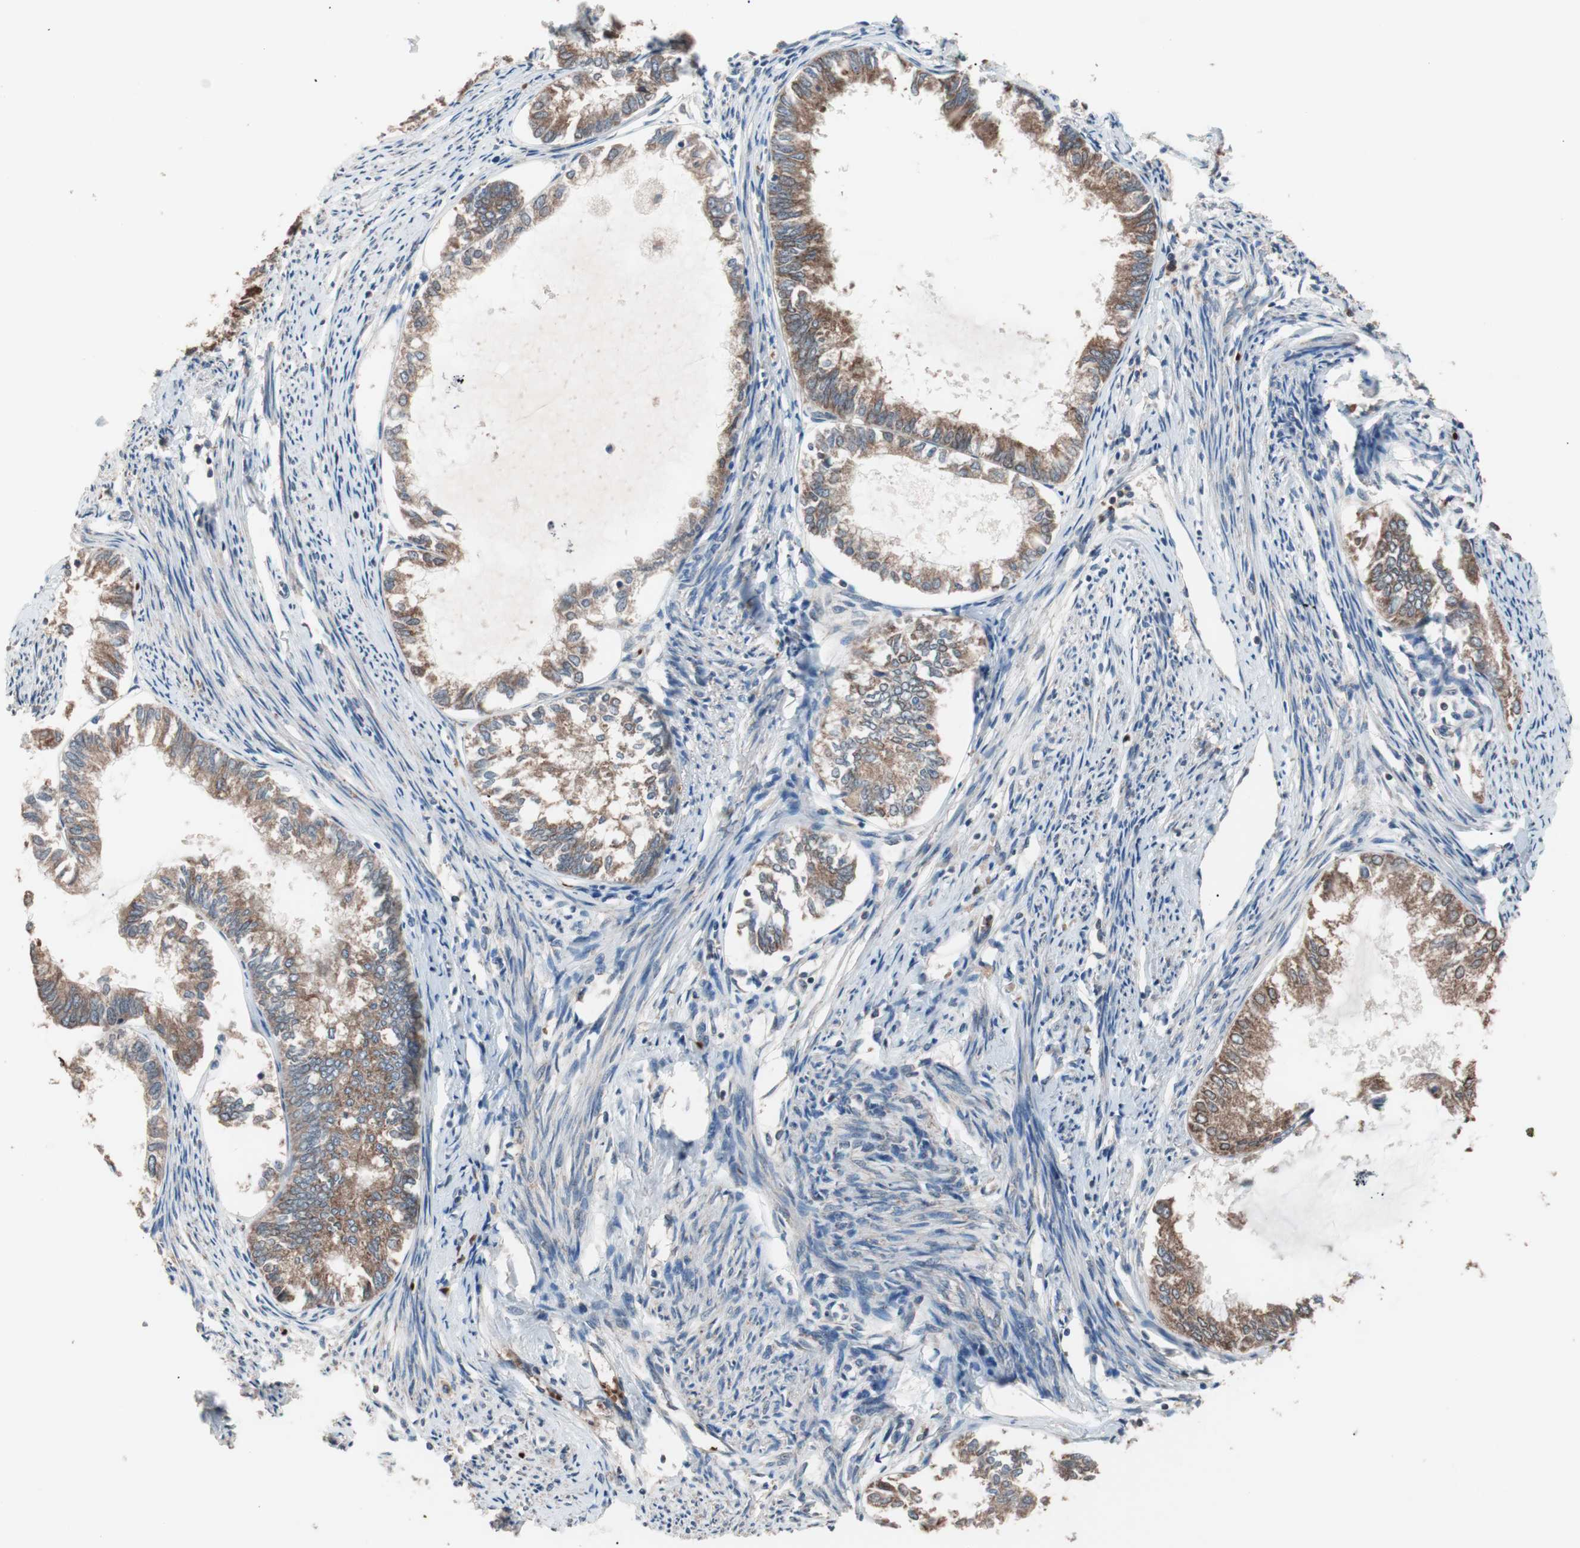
{"staining": {"intensity": "moderate", "quantity": ">75%", "location": "cytoplasmic/membranous"}, "tissue": "endometrial cancer", "cell_type": "Tumor cells", "image_type": "cancer", "snomed": [{"axis": "morphology", "description": "Adenocarcinoma, NOS"}, {"axis": "topography", "description": "Endometrium"}], "caption": "Immunohistochemistry image of human endometrial adenocarcinoma stained for a protein (brown), which shows medium levels of moderate cytoplasmic/membranous staining in about >75% of tumor cells.", "gene": "GLYCTK", "patient": {"sex": "female", "age": 86}}